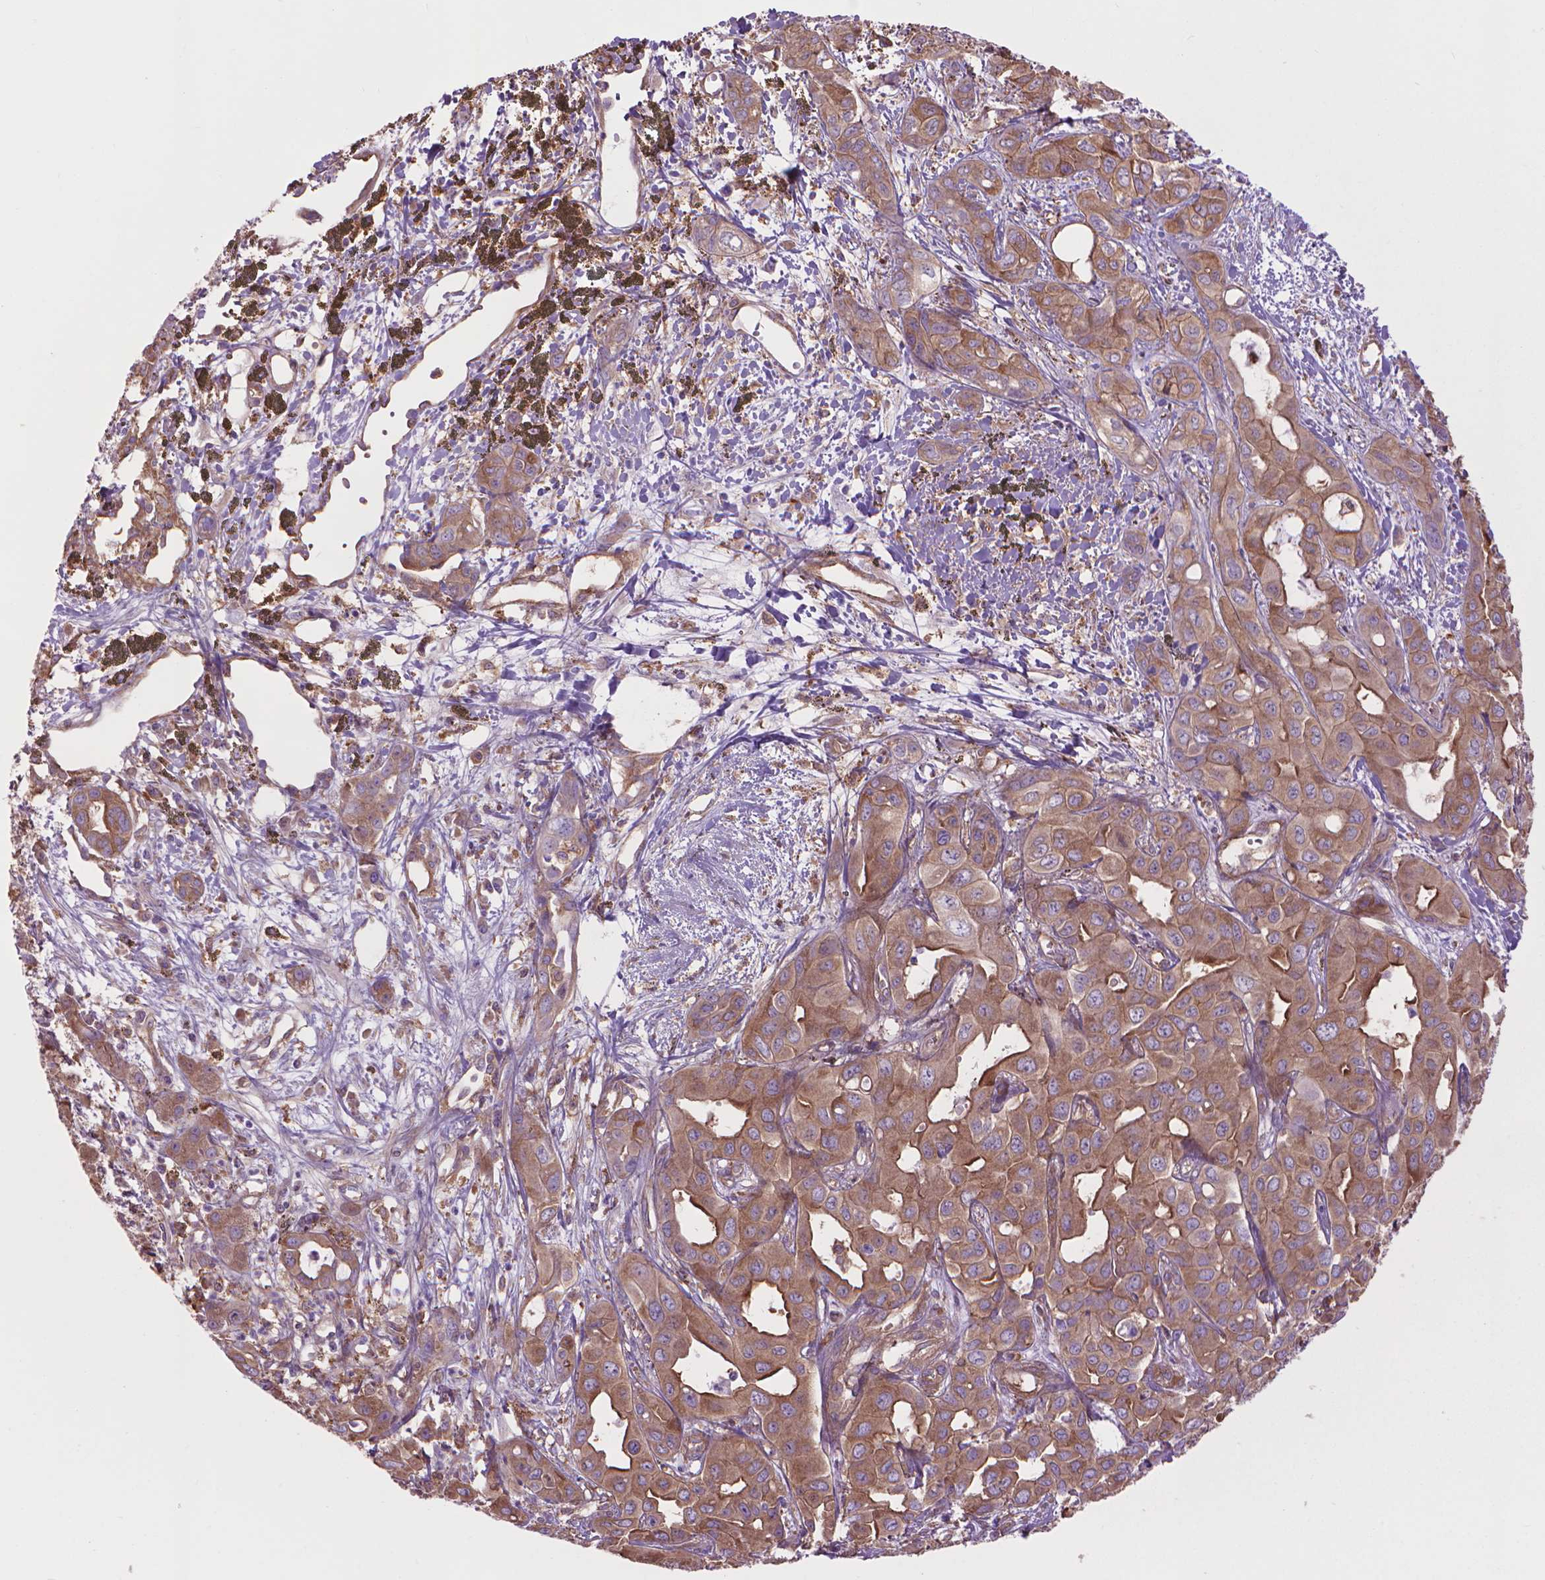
{"staining": {"intensity": "moderate", "quantity": ">75%", "location": "cytoplasmic/membranous"}, "tissue": "liver cancer", "cell_type": "Tumor cells", "image_type": "cancer", "snomed": [{"axis": "morphology", "description": "Cholangiocarcinoma"}, {"axis": "topography", "description": "Liver"}], "caption": "Immunohistochemistry (IHC) of liver cancer displays medium levels of moderate cytoplasmic/membranous staining in about >75% of tumor cells.", "gene": "CORO1B", "patient": {"sex": "female", "age": 60}}